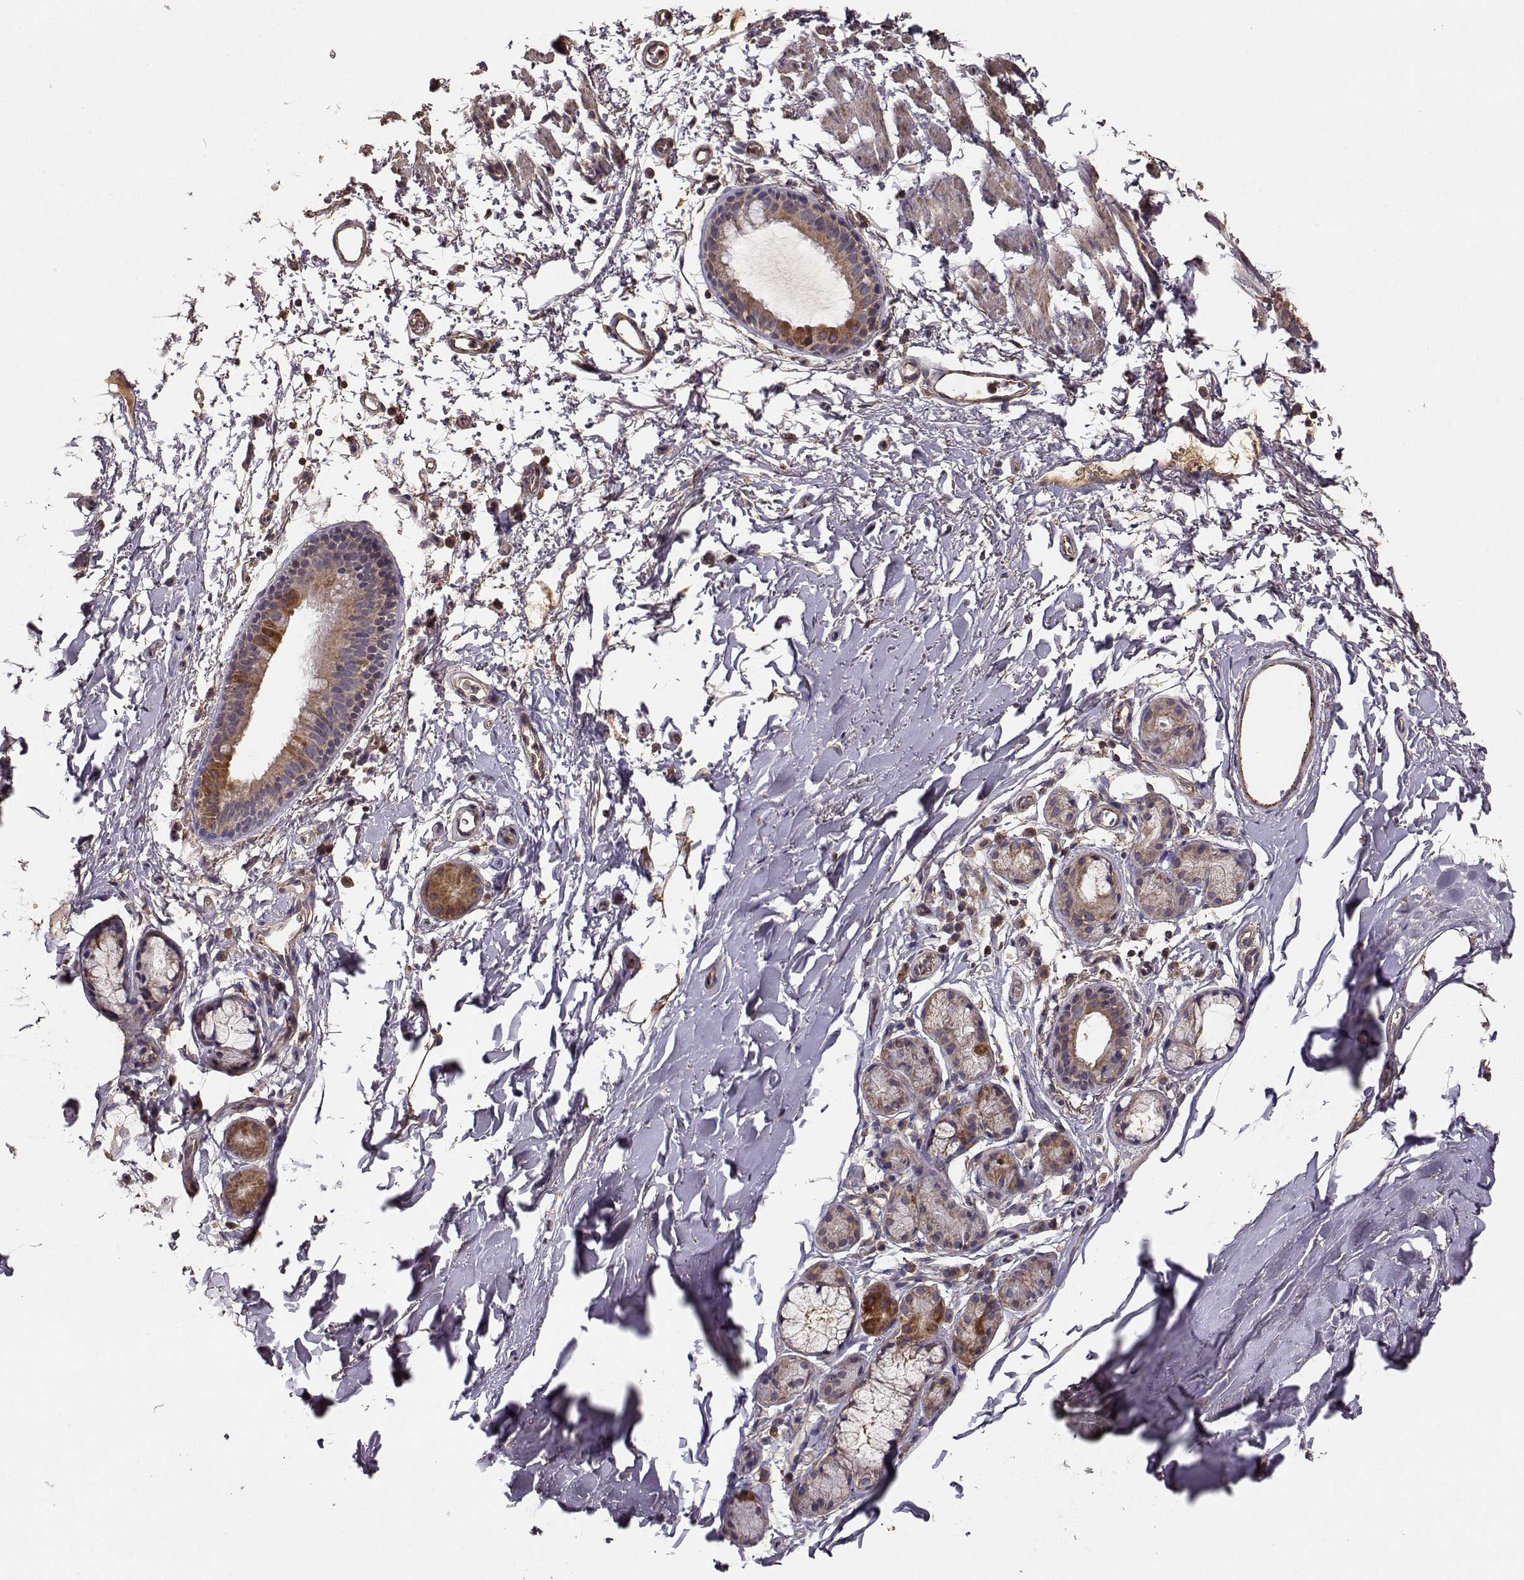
{"staining": {"intensity": "moderate", "quantity": "<25%", "location": "cytoplasmic/membranous"}, "tissue": "bronchus", "cell_type": "Respiratory epithelial cells", "image_type": "normal", "snomed": [{"axis": "morphology", "description": "Normal tissue, NOS"}, {"axis": "topography", "description": "Lymph node"}, {"axis": "topography", "description": "Bronchus"}], "caption": "Immunohistochemistry (DAB (3,3'-diaminobenzidine)) staining of benign bronchus demonstrates moderate cytoplasmic/membranous protein positivity in approximately <25% of respiratory epithelial cells.", "gene": "TARS3", "patient": {"sex": "female", "age": 70}}